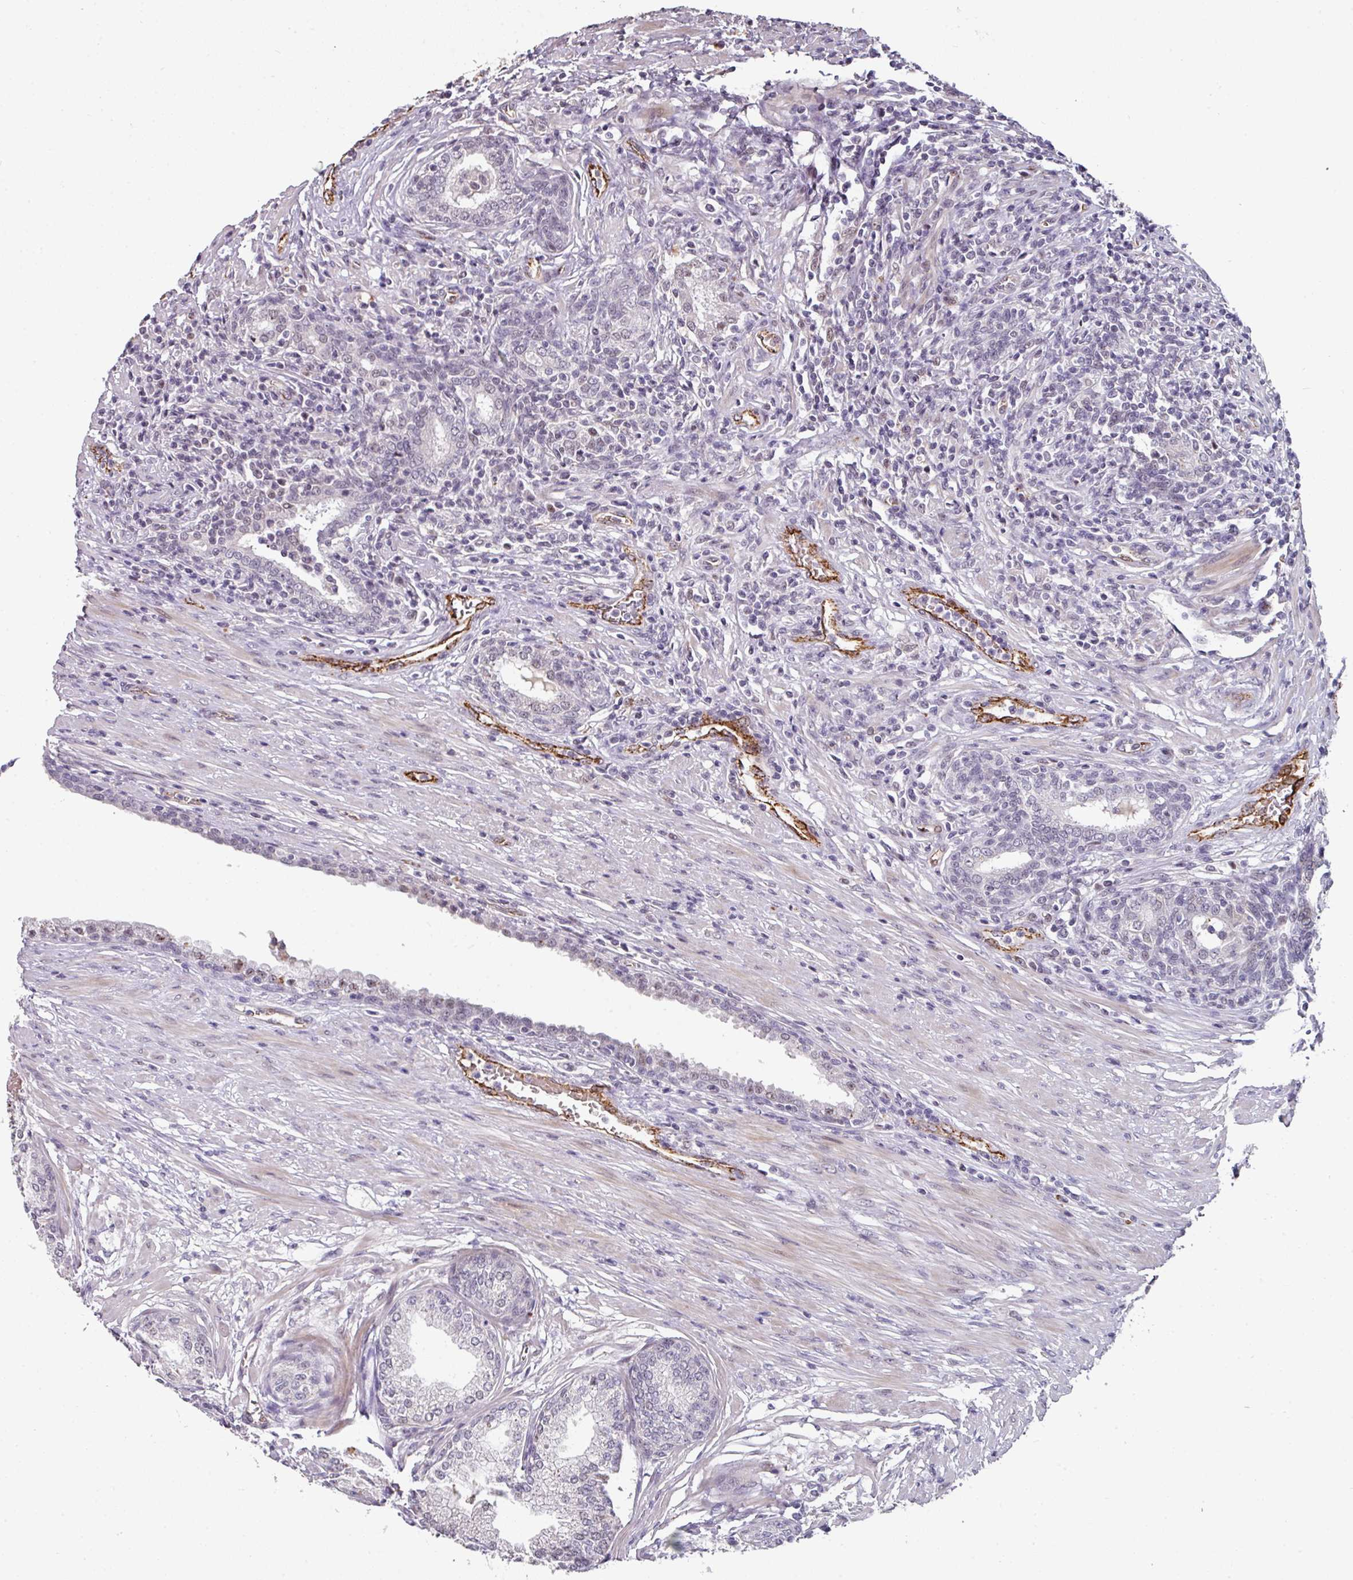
{"staining": {"intensity": "weak", "quantity": "<25%", "location": "nuclear"}, "tissue": "prostate cancer", "cell_type": "Tumor cells", "image_type": "cancer", "snomed": [{"axis": "morphology", "description": "Adenocarcinoma, High grade"}, {"axis": "topography", "description": "Prostate"}], "caption": "This is a histopathology image of IHC staining of prostate high-grade adenocarcinoma, which shows no expression in tumor cells.", "gene": "SIDT2", "patient": {"sex": "male", "age": 67}}